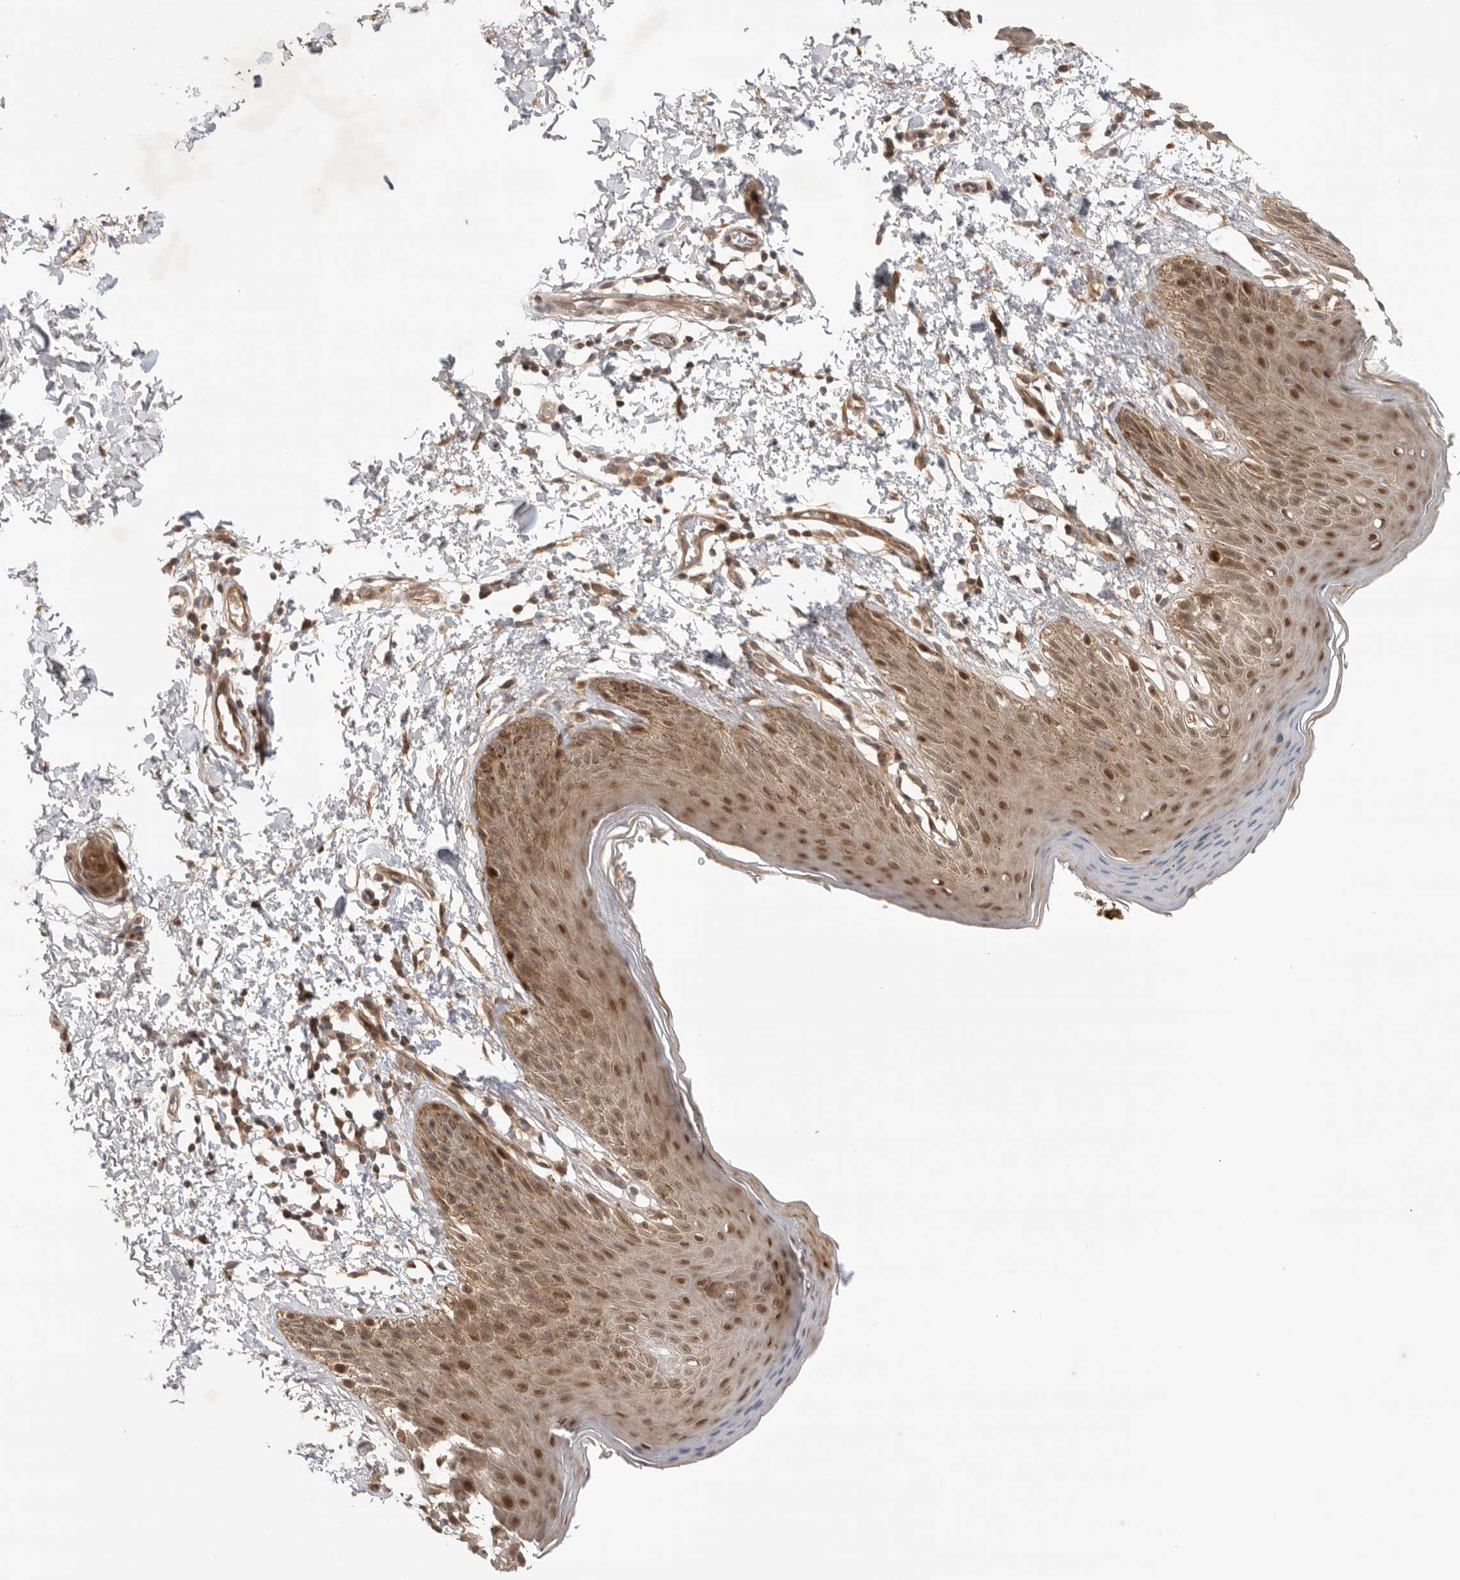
{"staining": {"intensity": "moderate", "quantity": ">75%", "location": "nuclear"}, "tissue": "skin", "cell_type": "Epidermal cells", "image_type": "normal", "snomed": [{"axis": "morphology", "description": "Normal tissue, NOS"}, {"axis": "topography", "description": "Anal"}, {"axis": "topography", "description": "Peripheral nerve tissue"}], "caption": "An IHC photomicrograph of normal tissue is shown. Protein staining in brown labels moderate nuclear positivity in skin within epidermal cells.", "gene": "DCAF8", "patient": {"sex": "male", "age": 44}}